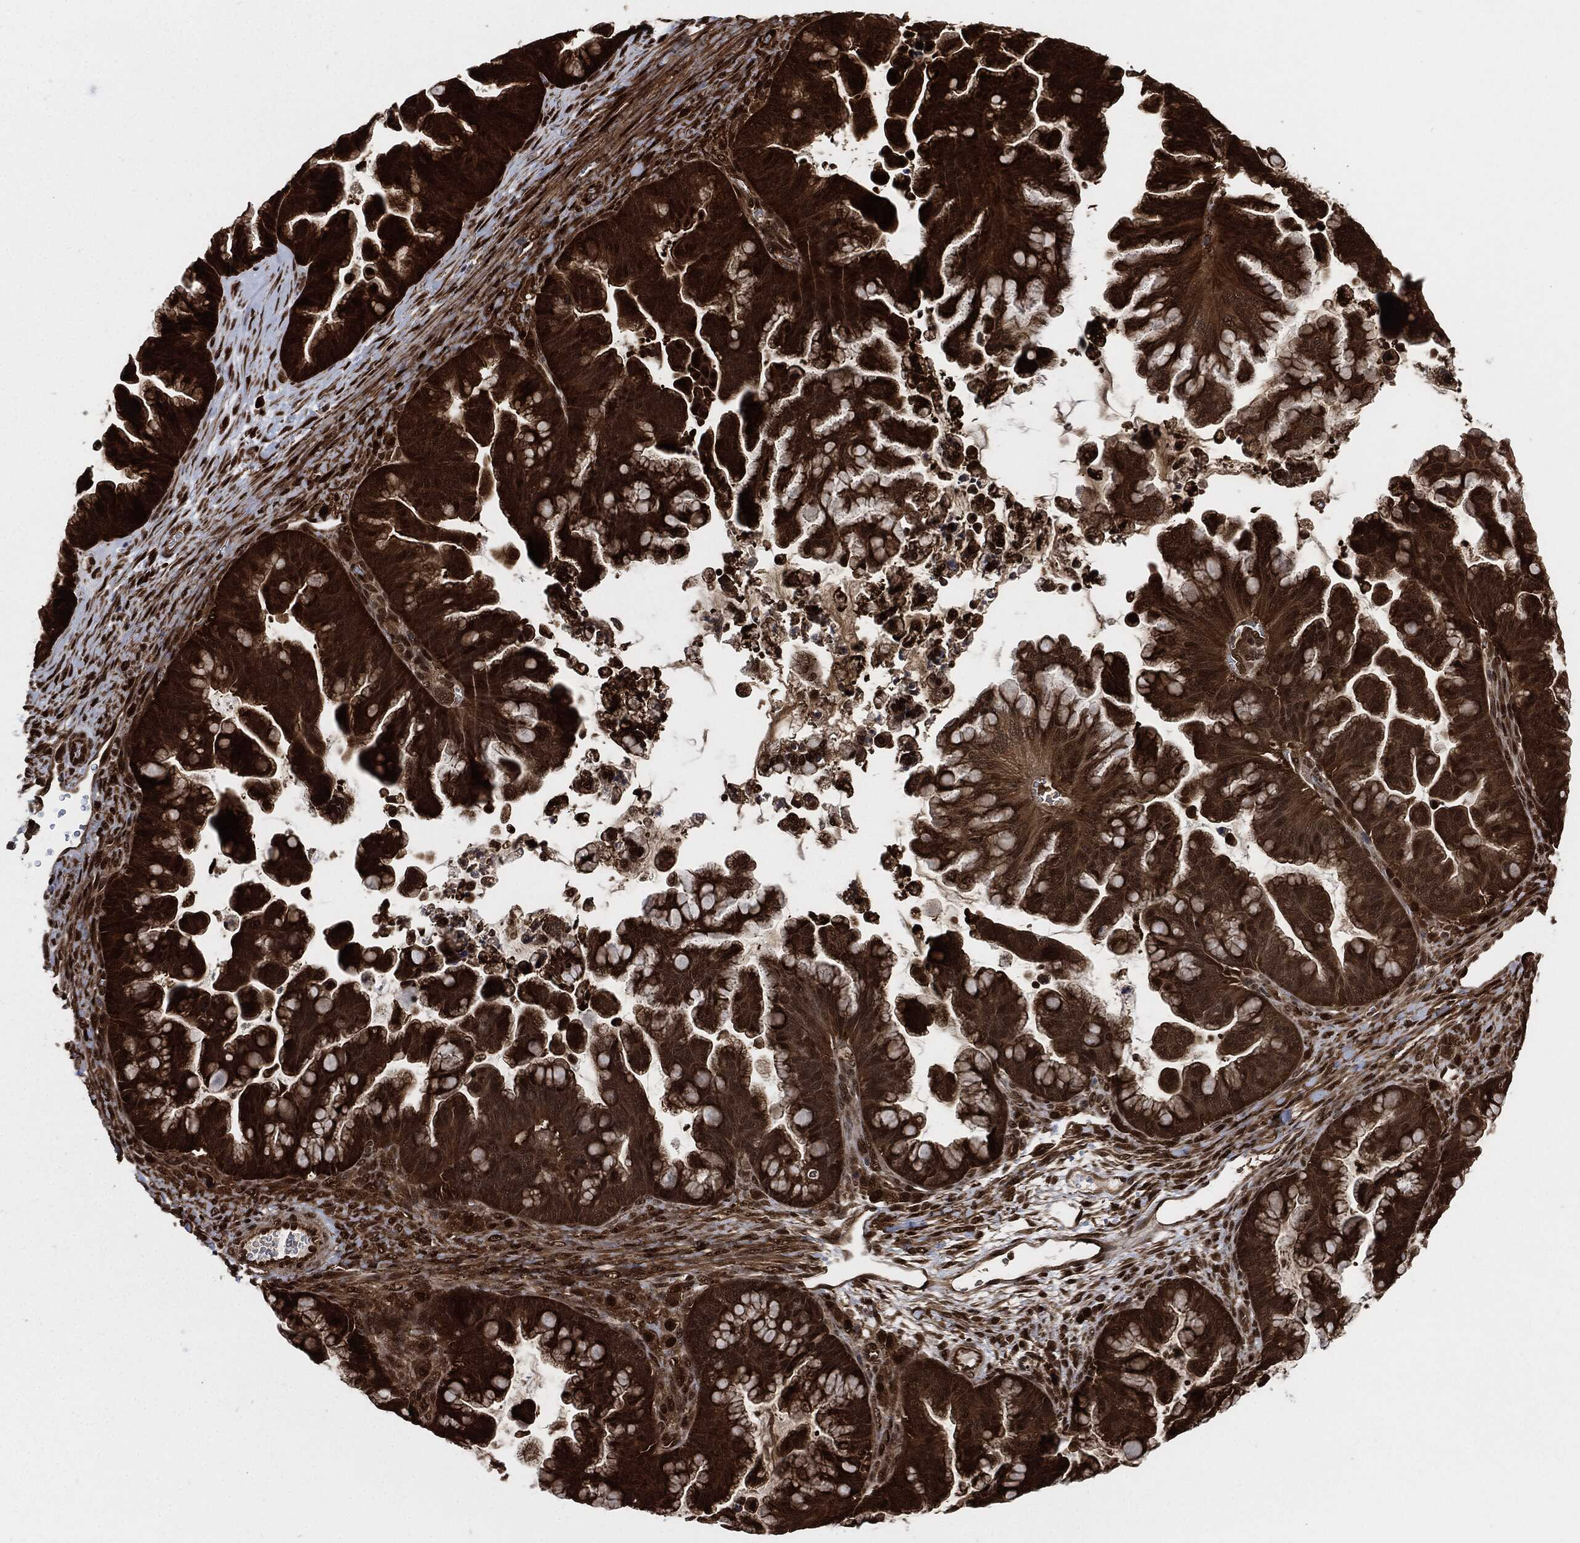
{"staining": {"intensity": "strong", "quantity": ">75%", "location": "cytoplasmic/membranous,nuclear"}, "tissue": "ovarian cancer", "cell_type": "Tumor cells", "image_type": "cancer", "snomed": [{"axis": "morphology", "description": "Cystadenocarcinoma, mucinous, NOS"}, {"axis": "topography", "description": "Ovary"}], "caption": "Immunohistochemistry image of neoplastic tissue: ovarian mucinous cystadenocarcinoma stained using IHC demonstrates high levels of strong protein expression localized specifically in the cytoplasmic/membranous and nuclear of tumor cells, appearing as a cytoplasmic/membranous and nuclear brown color.", "gene": "DCTN1", "patient": {"sex": "female", "age": 67}}